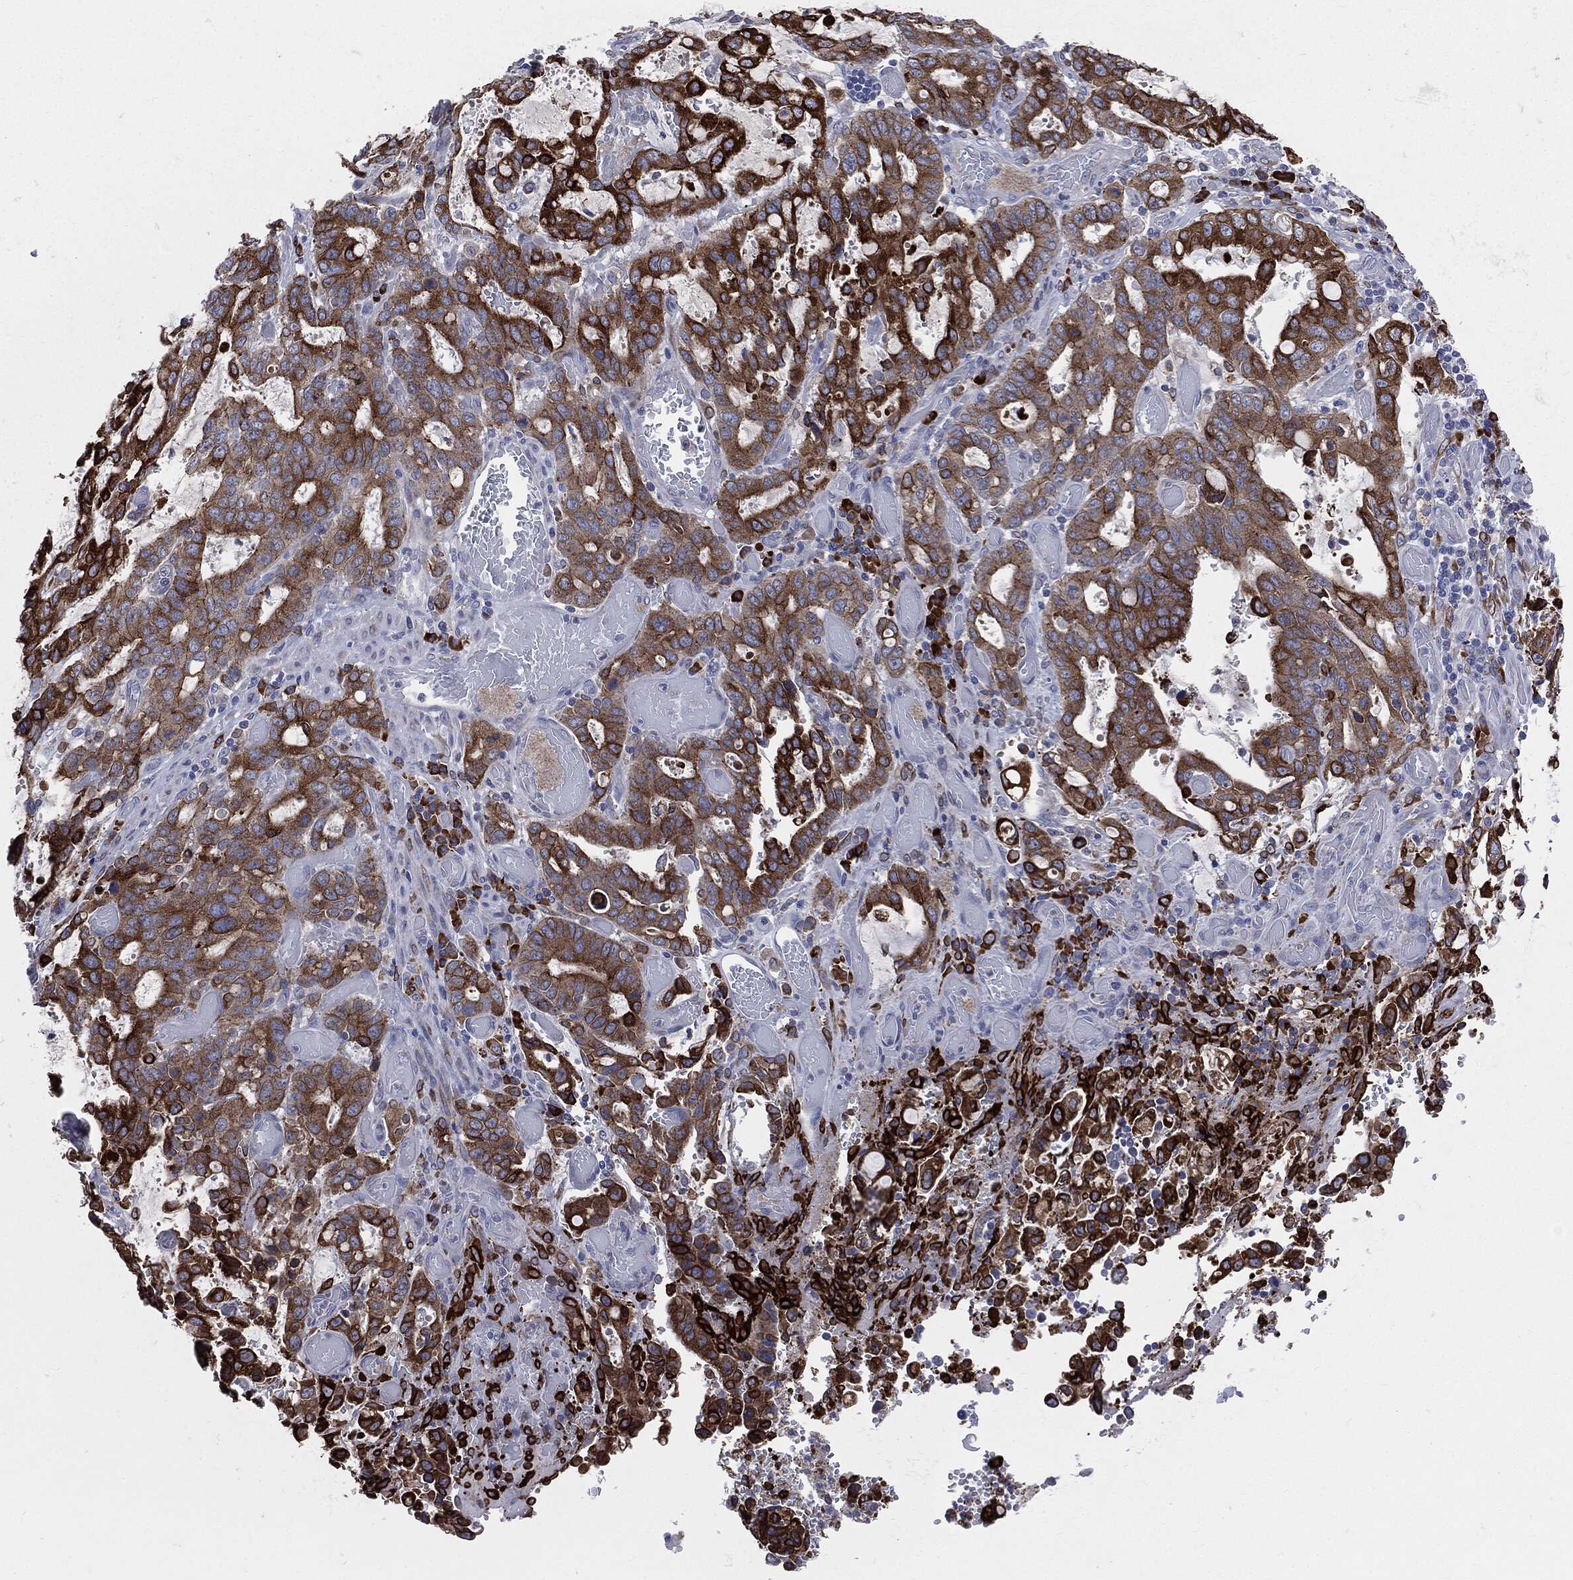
{"staining": {"intensity": "strong", "quantity": ">75%", "location": "cytoplasmic/membranous,nuclear"}, "tissue": "stomach cancer", "cell_type": "Tumor cells", "image_type": "cancer", "snomed": [{"axis": "morphology", "description": "Adenocarcinoma, NOS"}, {"axis": "topography", "description": "Stomach, upper"}, {"axis": "topography", "description": "Stomach"}], "caption": "Tumor cells display strong cytoplasmic/membranous and nuclear staining in approximately >75% of cells in stomach cancer.", "gene": "PTGS2", "patient": {"sex": "male", "age": 62}}